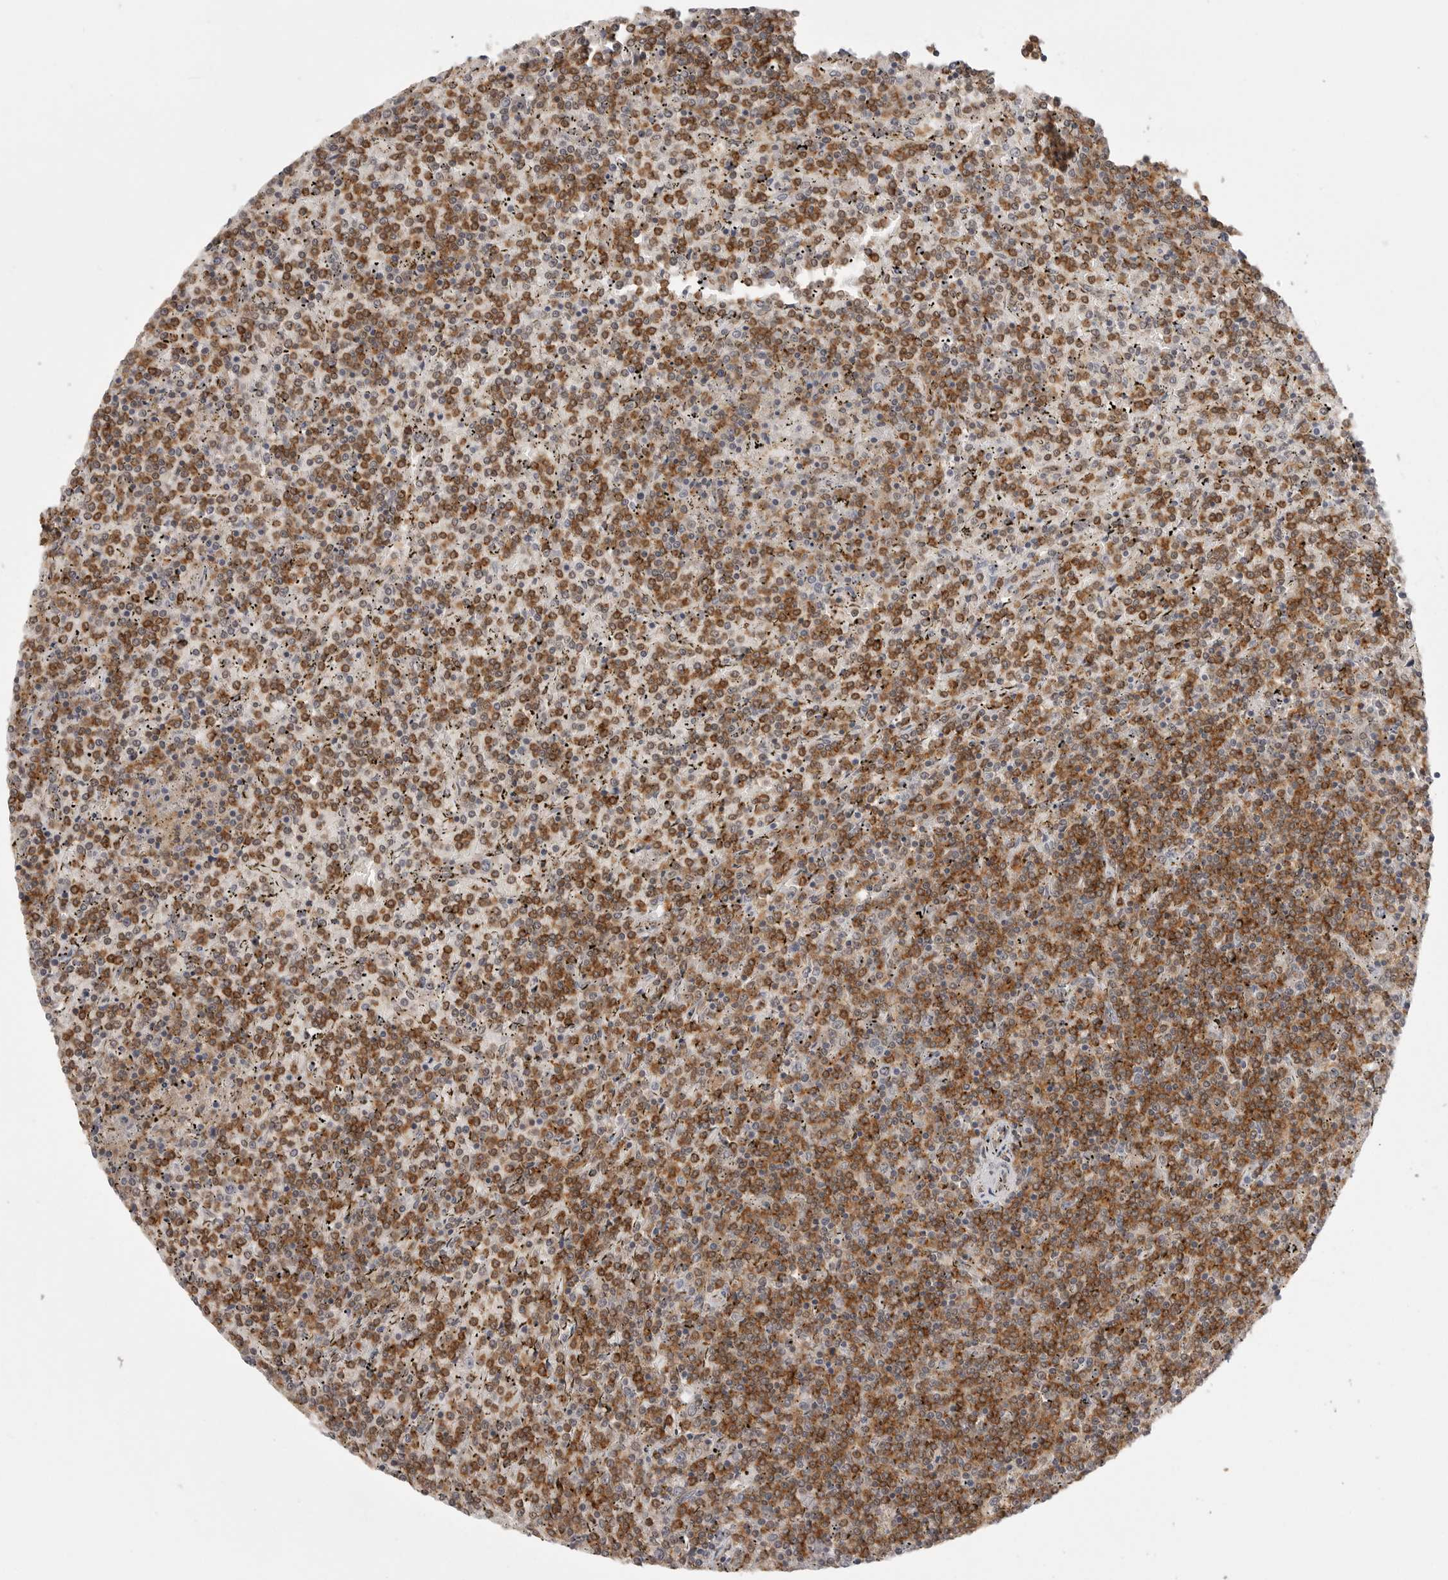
{"staining": {"intensity": "moderate", "quantity": ">75%", "location": "cytoplasmic/membranous"}, "tissue": "lymphoma", "cell_type": "Tumor cells", "image_type": "cancer", "snomed": [{"axis": "morphology", "description": "Malignant lymphoma, non-Hodgkin's type, Low grade"}, {"axis": "topography", "description": "Spleen"}], "caption": "There is medium levels of moderate cytoplasmic/membranous positivity in tumor cells of lymphoma, as demonstrated by immunohistochemical staining (brown color).", "gene": "DBNL", "patient": {"sex": "female", "age": 19}}